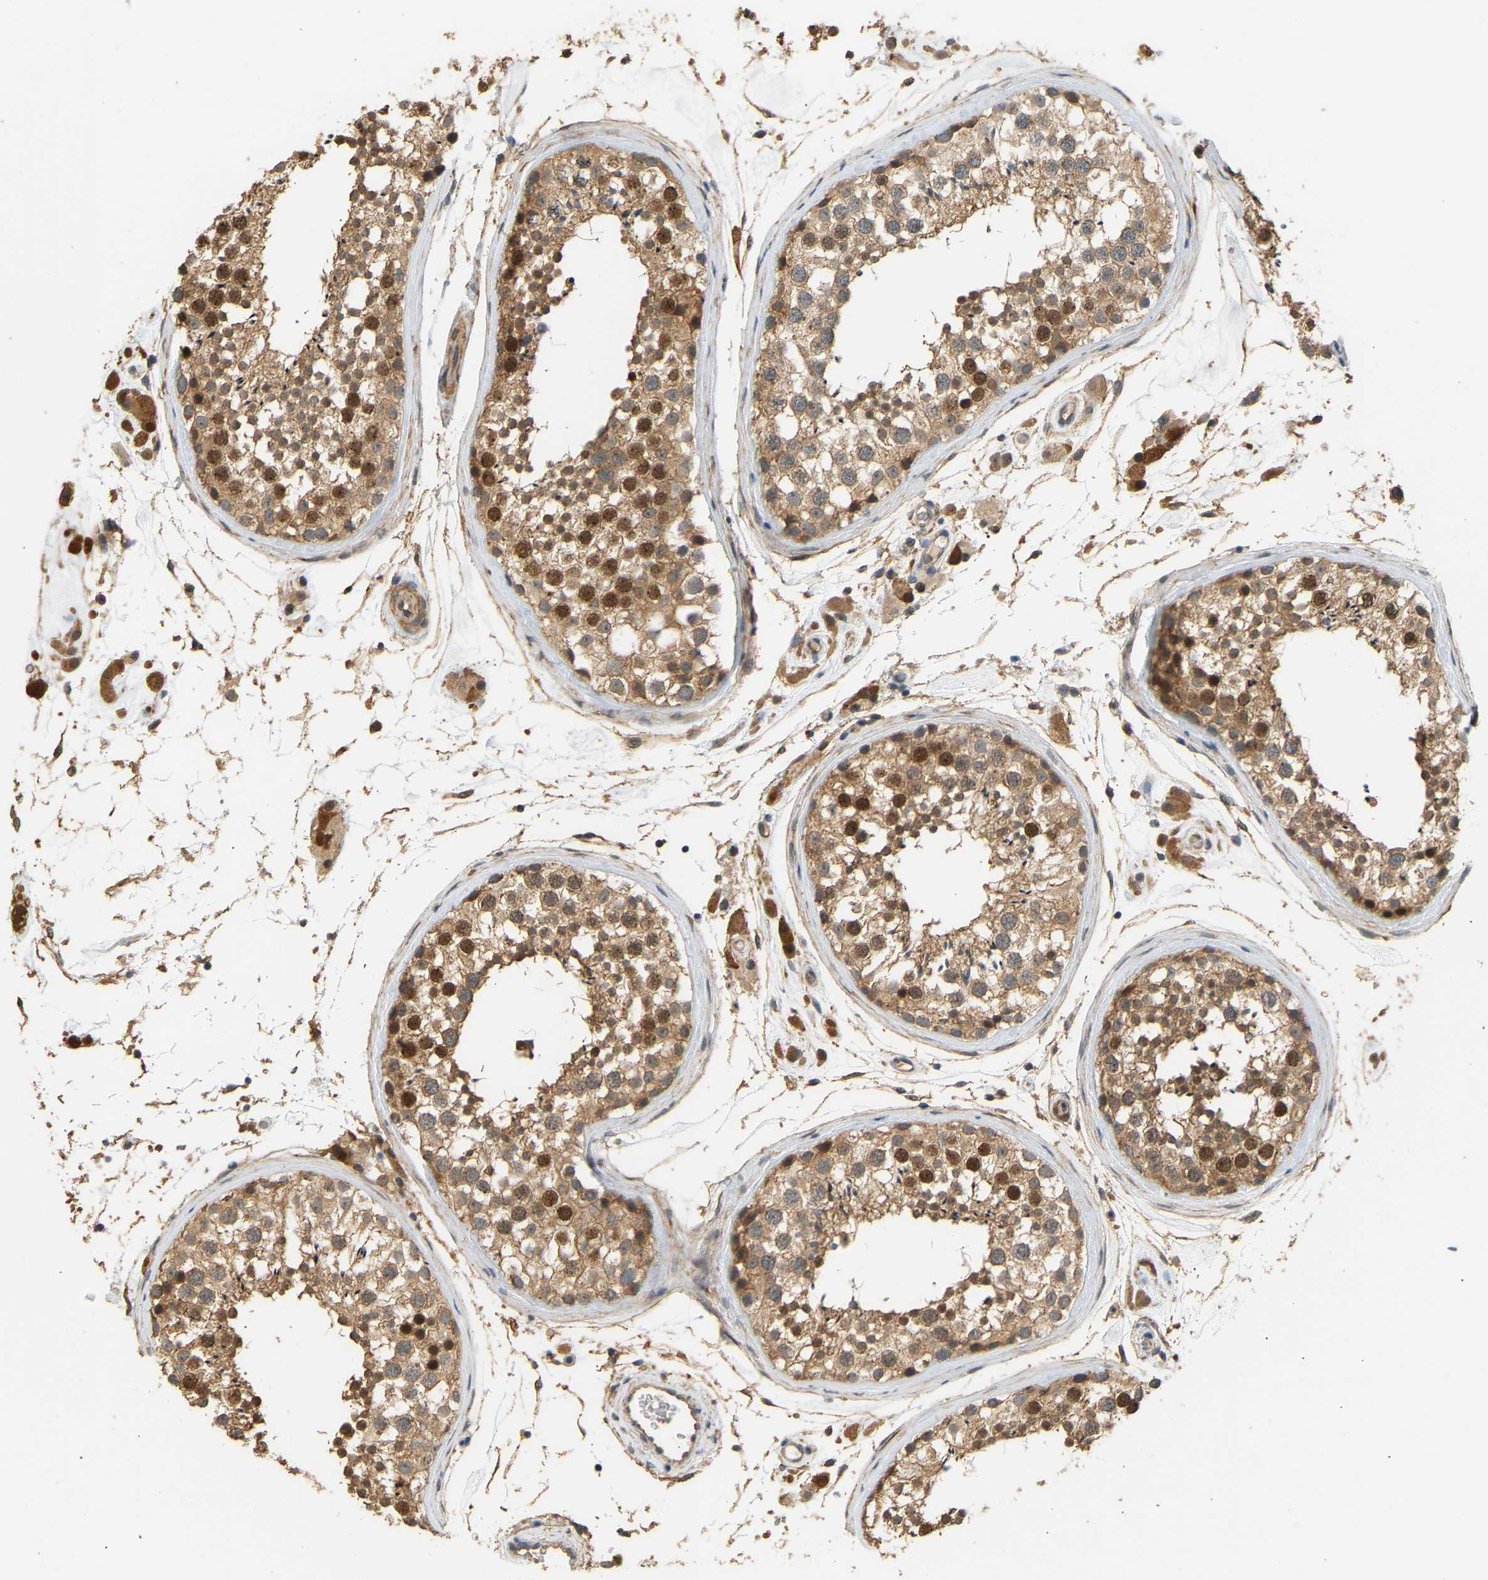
{"staining": {"intensity": "moderate", "quantity": ">75%", "location": "cytoplasmic/membranous,nuclear"}, "tissue": "testis", "cell_type": "Cells in seminiferous ducts", "image_type": "normal", "snomed": [{"axis": "morphology", "description": "Normal tissue, NOS"}, {"axis": "topography", "description": "Testis"}], "caption": "Moderate cytoplasmic/membranous,nuclear staining is identified in approximately >75% of cells in seminiferous ducts in unremarkable testis.", "gene": "RGL1", "patient": {"sex": "male", "age": 46}}